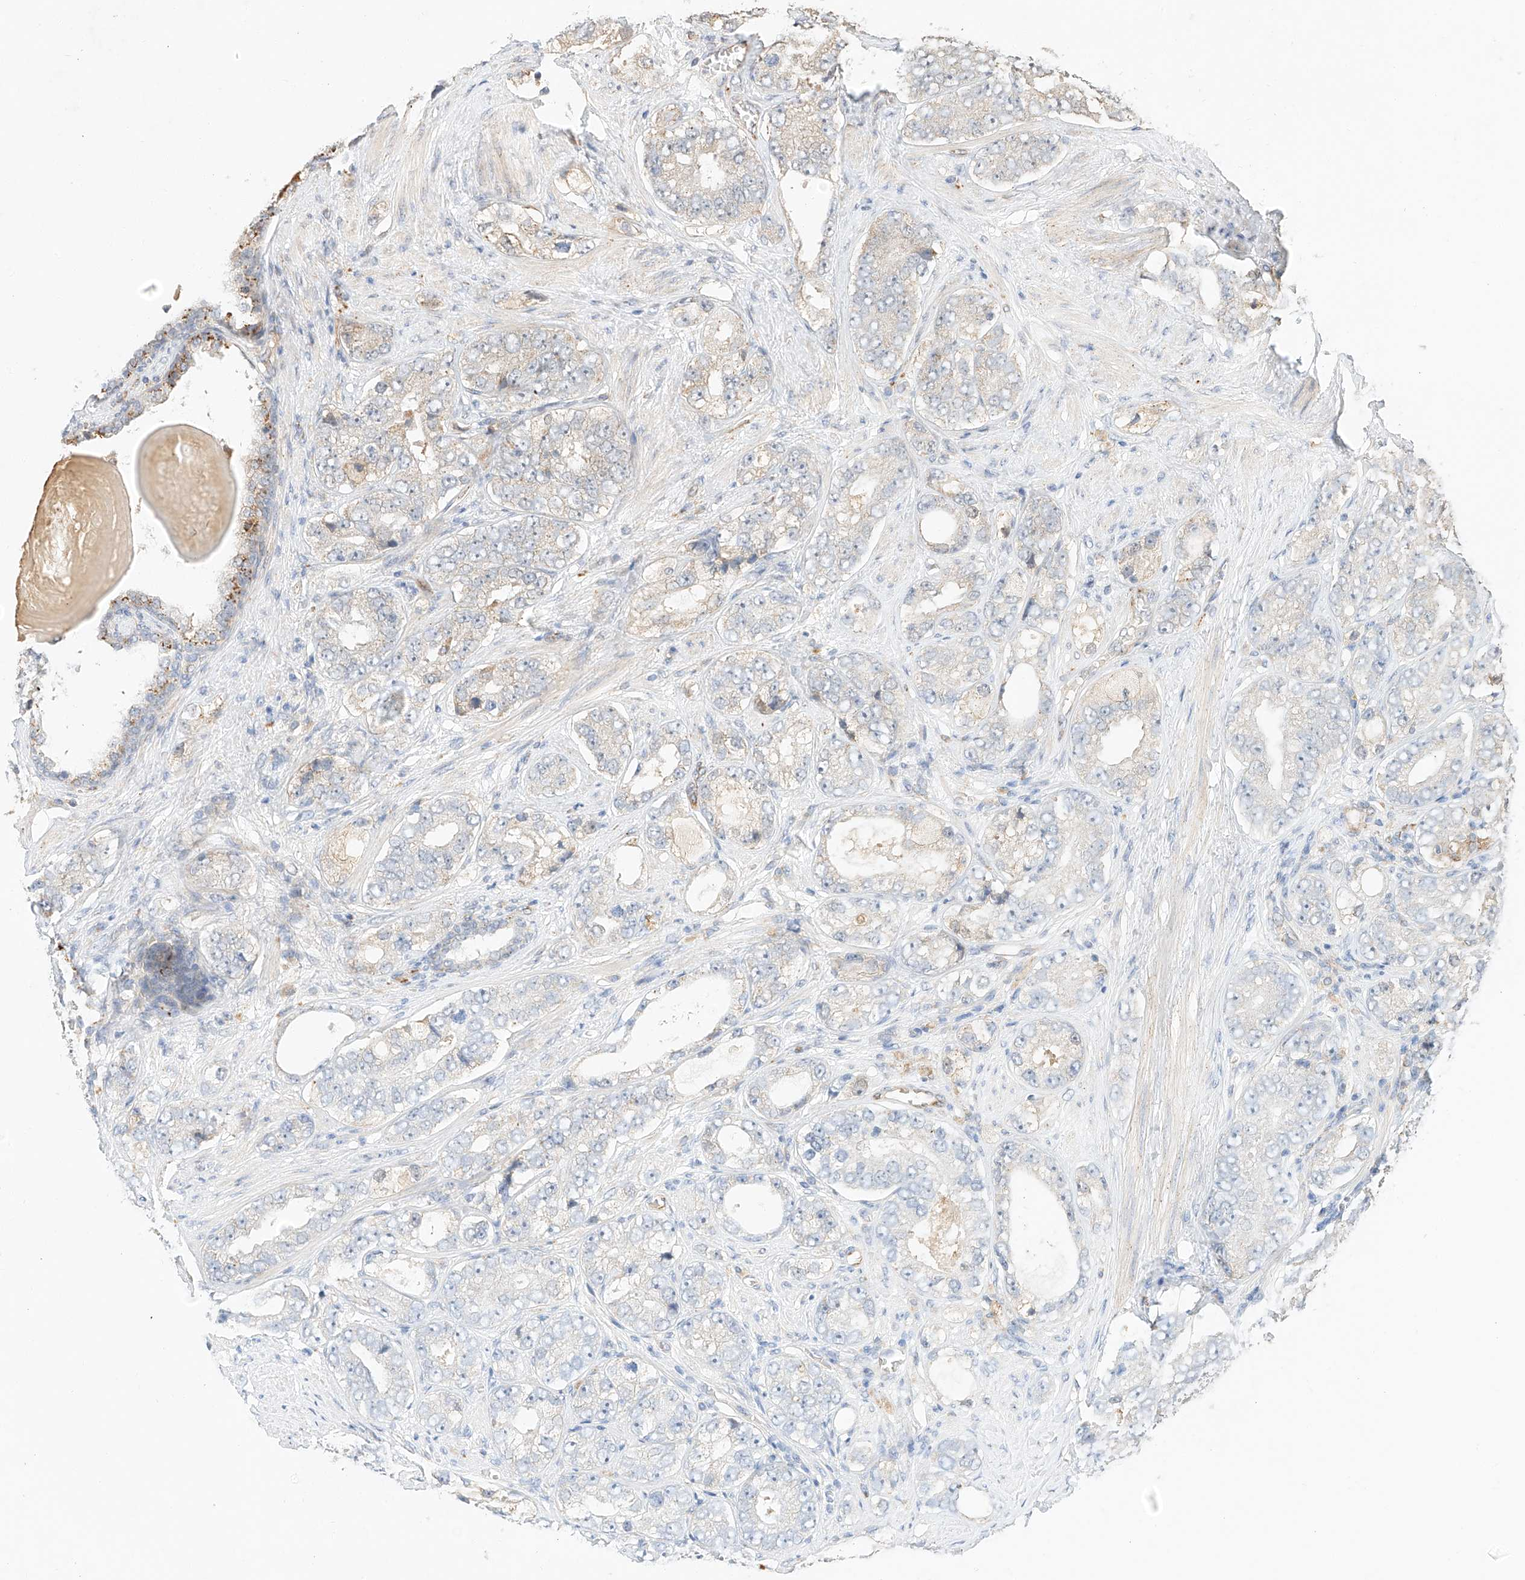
{"staining": {"intensity": "negative", "quantity": "none", "location": "none"}, "tissue": "prostate cancer", "cell_type": "Tumor cells", "image_type": "cancer", "snomed": [{"axis": "morphology", "description": "Adenocarcinoma, High grade"}, {"axis": "topography", "description": "Prostate"}], "caption": "This is a photomicrograph of immunohistochemistry staining of prostate high-grade adenocarcinoma, which shows no positivity in tumor cells.", "gene": "SUSD6", "patient": {"sex": "male", "age": 56}}